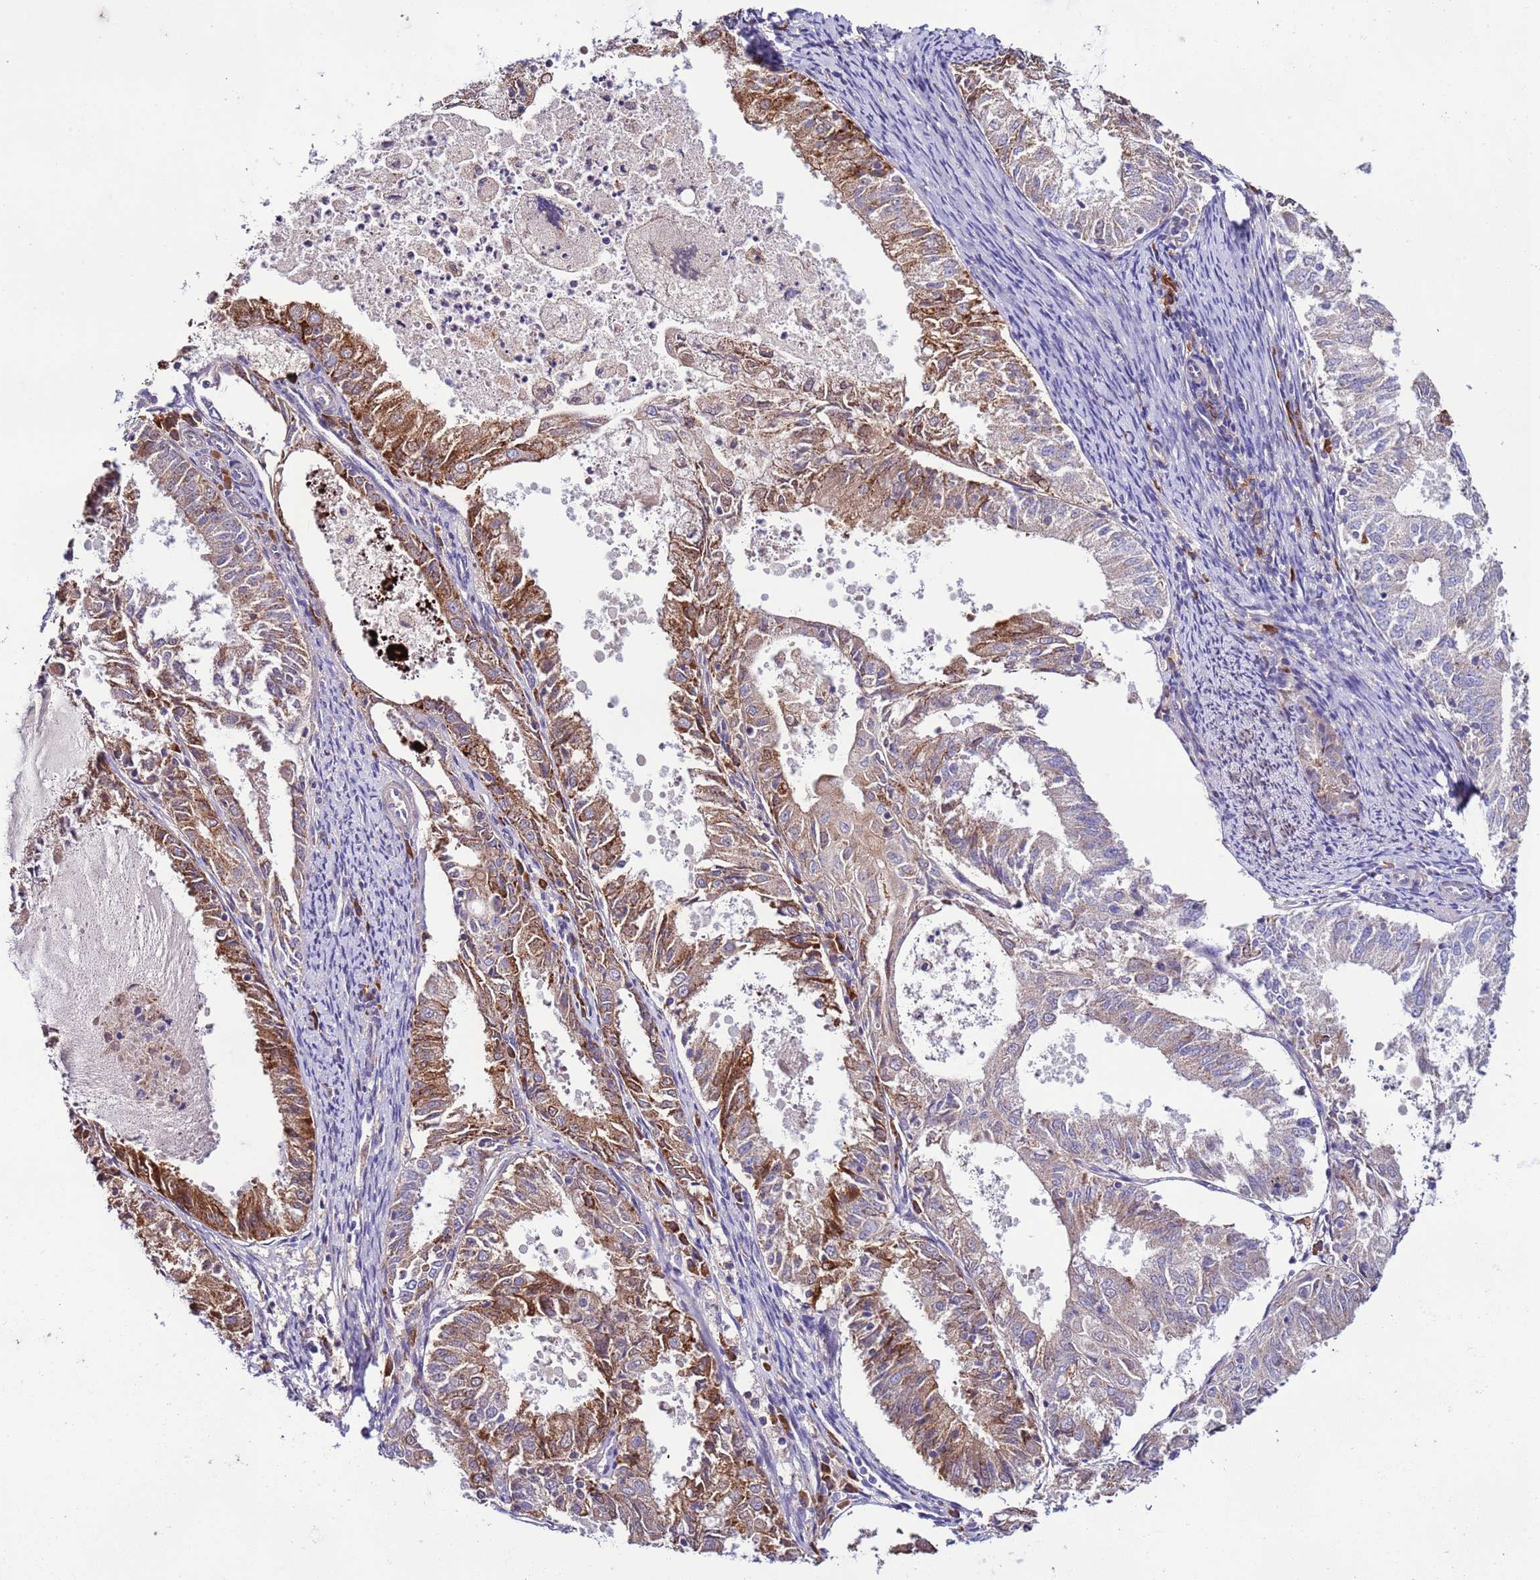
{"staining": {"intensity": "moderate", "quantity": "25%-75%", "location": "cytoplasmic/membranous"}, "tissue": "endometrial cancer", "cell_type": "Tumor cells", "image_type": "cancer", "snomed": [{"axis": "morphology", "description": "Adenocarcinoma, NOS"}, {"axis": "topography", "description": "Endometrium"}], "caption": "Immunohistochemistry of human endometrial adenocarcinoma demonstrates medium levels of moderate cytoplasmic/membranous positivity in about 25%-75% of tumor cells.", "gene": "SPCS1", "patient": {"sex": "female", "age": 57}}